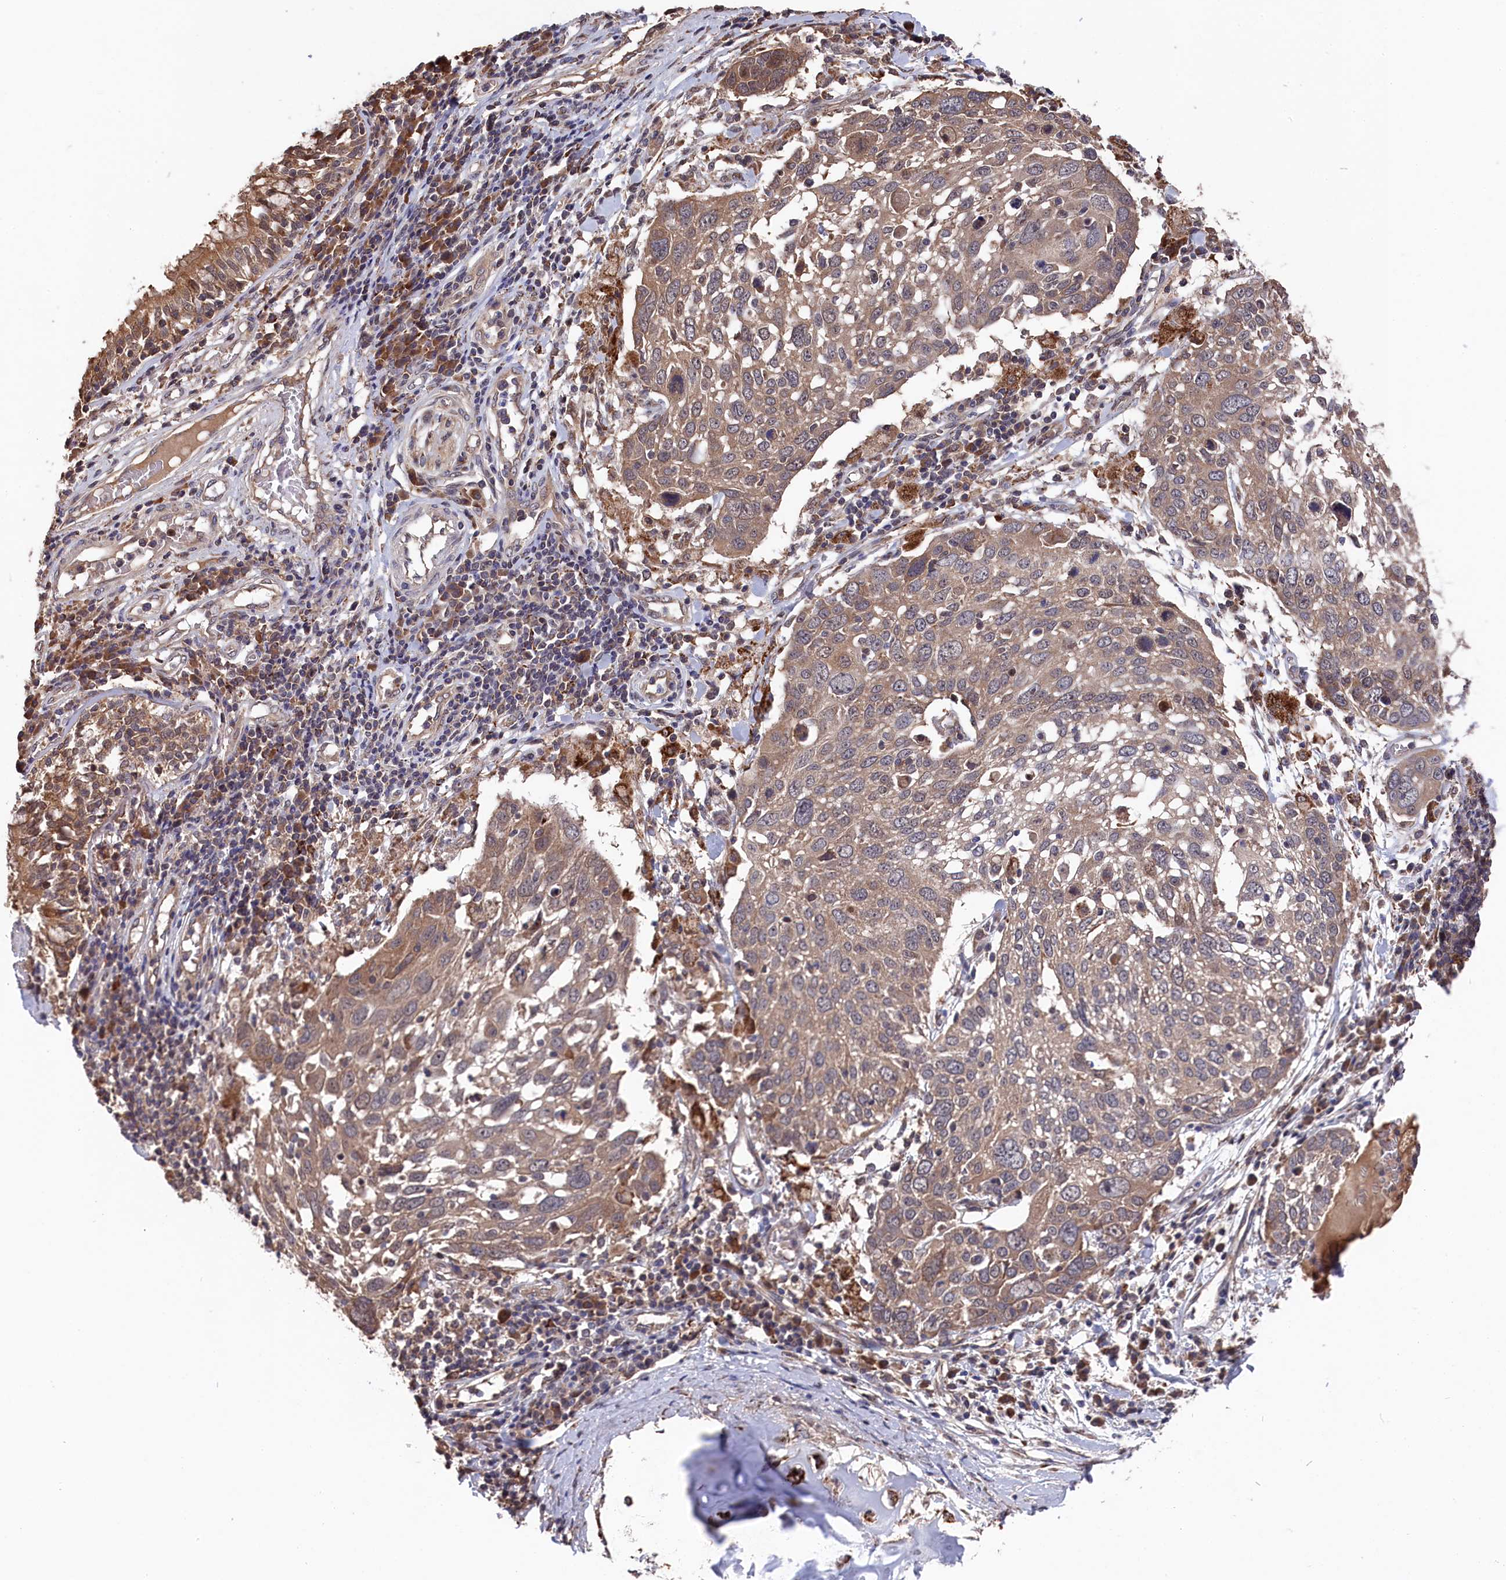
{"staining": {"intensity": "weak", "quantity": ">75%", "location": "cytoplasmic/membranous"}, "tissue": "lung cancer", "cell_type": "Tumor cells", "image_type": "cancer", "snomed": [{"axis": "morphology", "description": "Squamous cell carcinoma, NOS"}, {"axis": "topography", "description": "Lung"}], "caption": "This histopathology image exhibits immunohistochemistry (IHC) staining of lung squamous cell carcinoma, with low weak cytoplasmic/membranous positivity in approximately >75% of tumor cells.", "gene": "SLC12A4", "patient": {"sex": "male", "age": 65}}